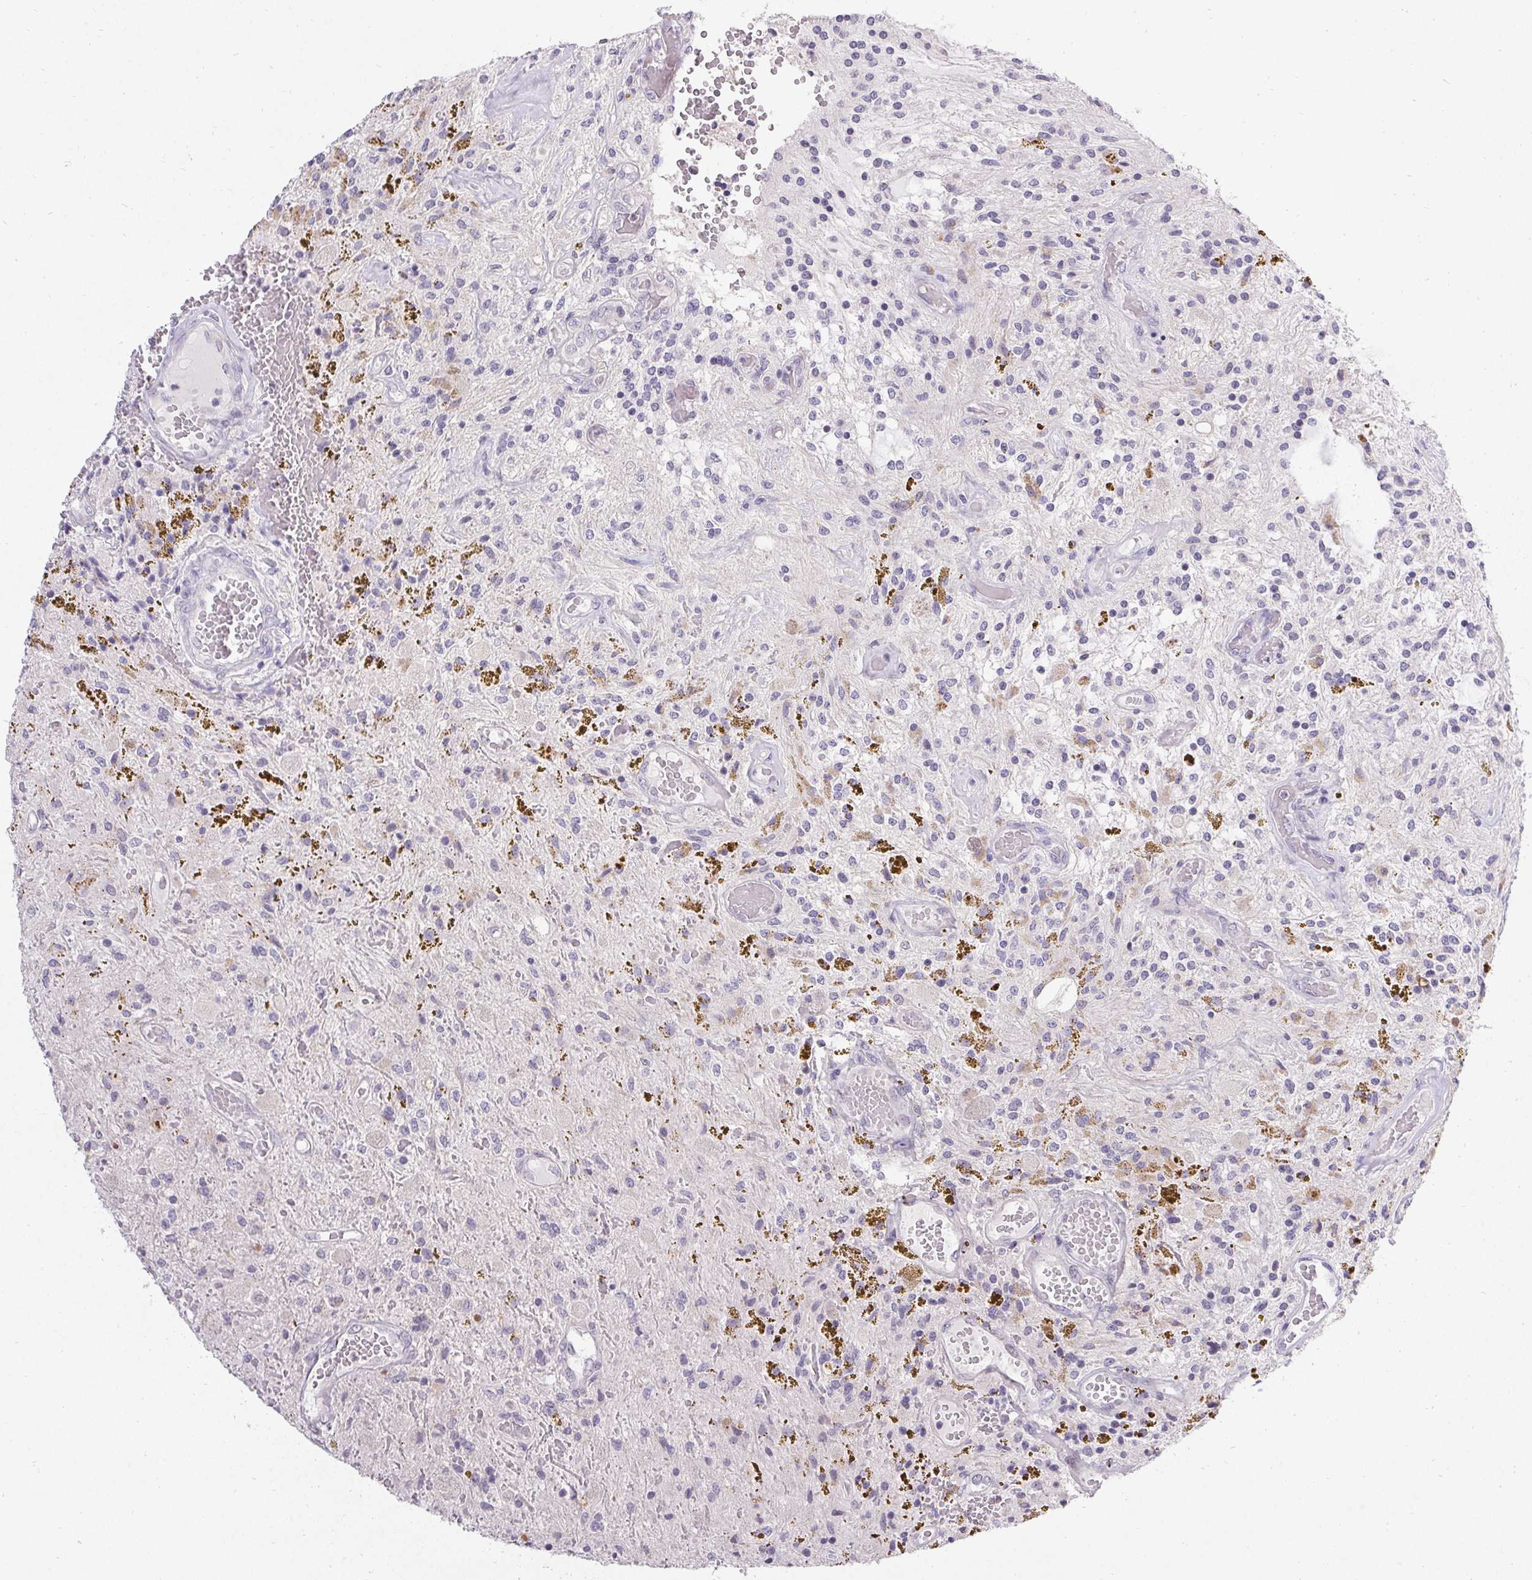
{"staining": {"intensity": "negative", "quantity": "none", "location": "none"}, "tissue": "glioma", "cell_type": "Tumor cells", "image_type": "cancer", "snomed": [{"axis": "morphology", "description": "Glioma, malignant, Low grade"}, {"axis": "topography", "description": "Cerebellum"}], "caption": "DAB (3,3'-diaminobenzidine) immunohistochemical staining of human malignant low-grade glioma demonstrates no significant positivity in tumor cells.", "gene": "PMEL", "patient": {"sex": "female", "age": 14}}